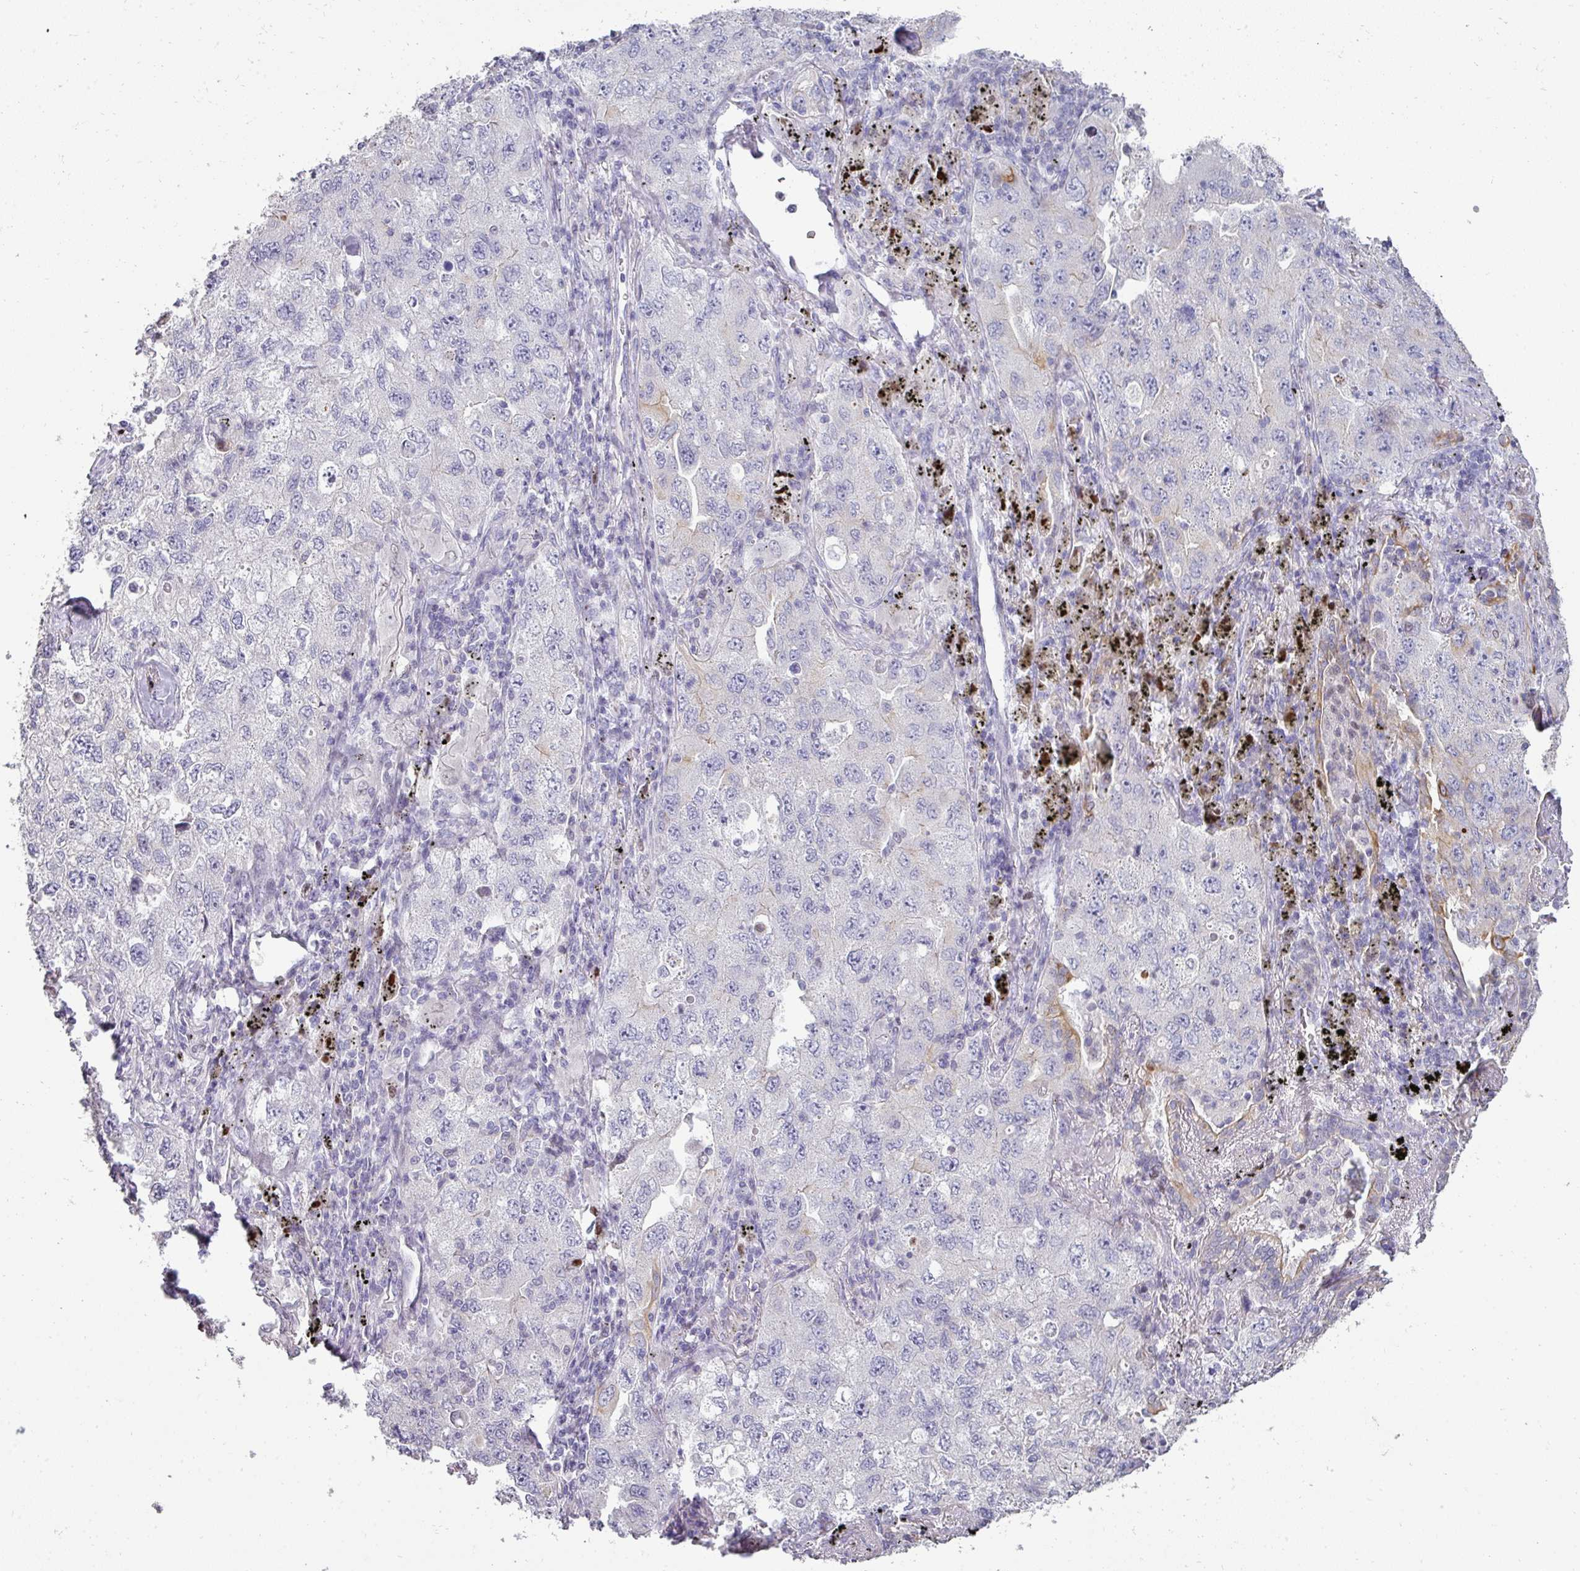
{"staining": {"intensity": "negative", "quantity": "none", "location": "none"}, "tissue": "lung cancer", "cell_type": "Tumor cells", "image_type": "cancer", "snomed": [{"axis": "morphology", "description": "Adenocarcinoma, NOS"}, {"axis": "topography", "description": "Lung"}], "caption": "The immunohistochemistry (IHC) histopathology image has no significant expression in tumor cells of lung cancer tissue. Brightfield microscopy of IHC stained with DAB (3,3'-diaminobenzidine) (brown) and hematoxylin (blue), captured at high magnification.", "gene": "GTF2H3", "patient": {"sex": "female", "age": 57}}